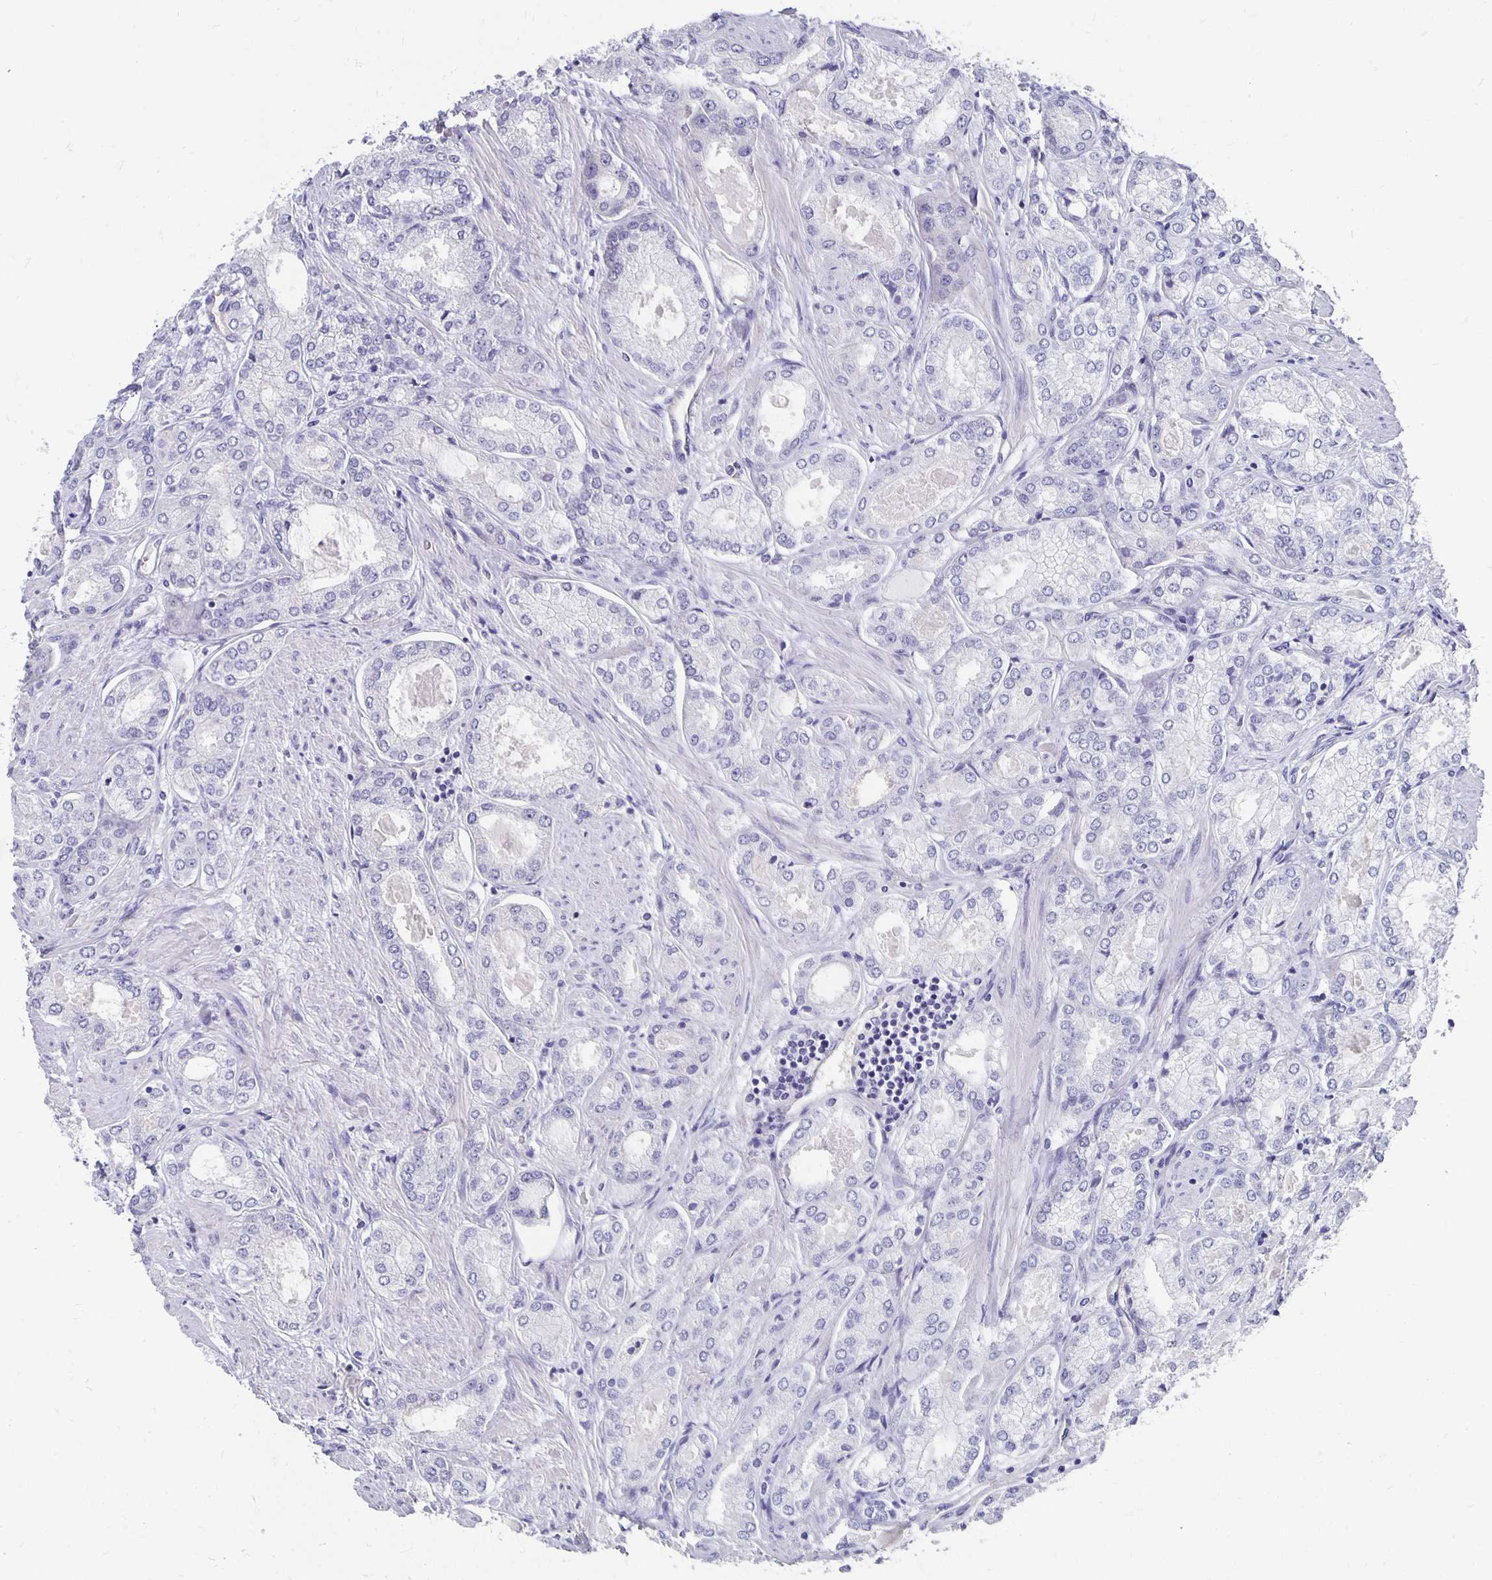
{"staining": {"intensity": "negative", "quantity": "none", "location": "none"}, "tissue": "prostate cancer", "cell_type": "Tumor cells", "image_type": "cancer", "snomed": [{"axis": "morphology", "description": "Adenocarcinoma, High grade"}, {"axis": "topography", "description": "Prostate"}], "caption": "IHC photomicrograph of neoplastic tissue: human adenocarcinoma (high-grade) (prostate) stained with DAB (3,3'-diaminobenzidine) shows no significant protein staining in tumor cells.", "gene": "APOB", "patient": {"sex": "male", "age": 68}}